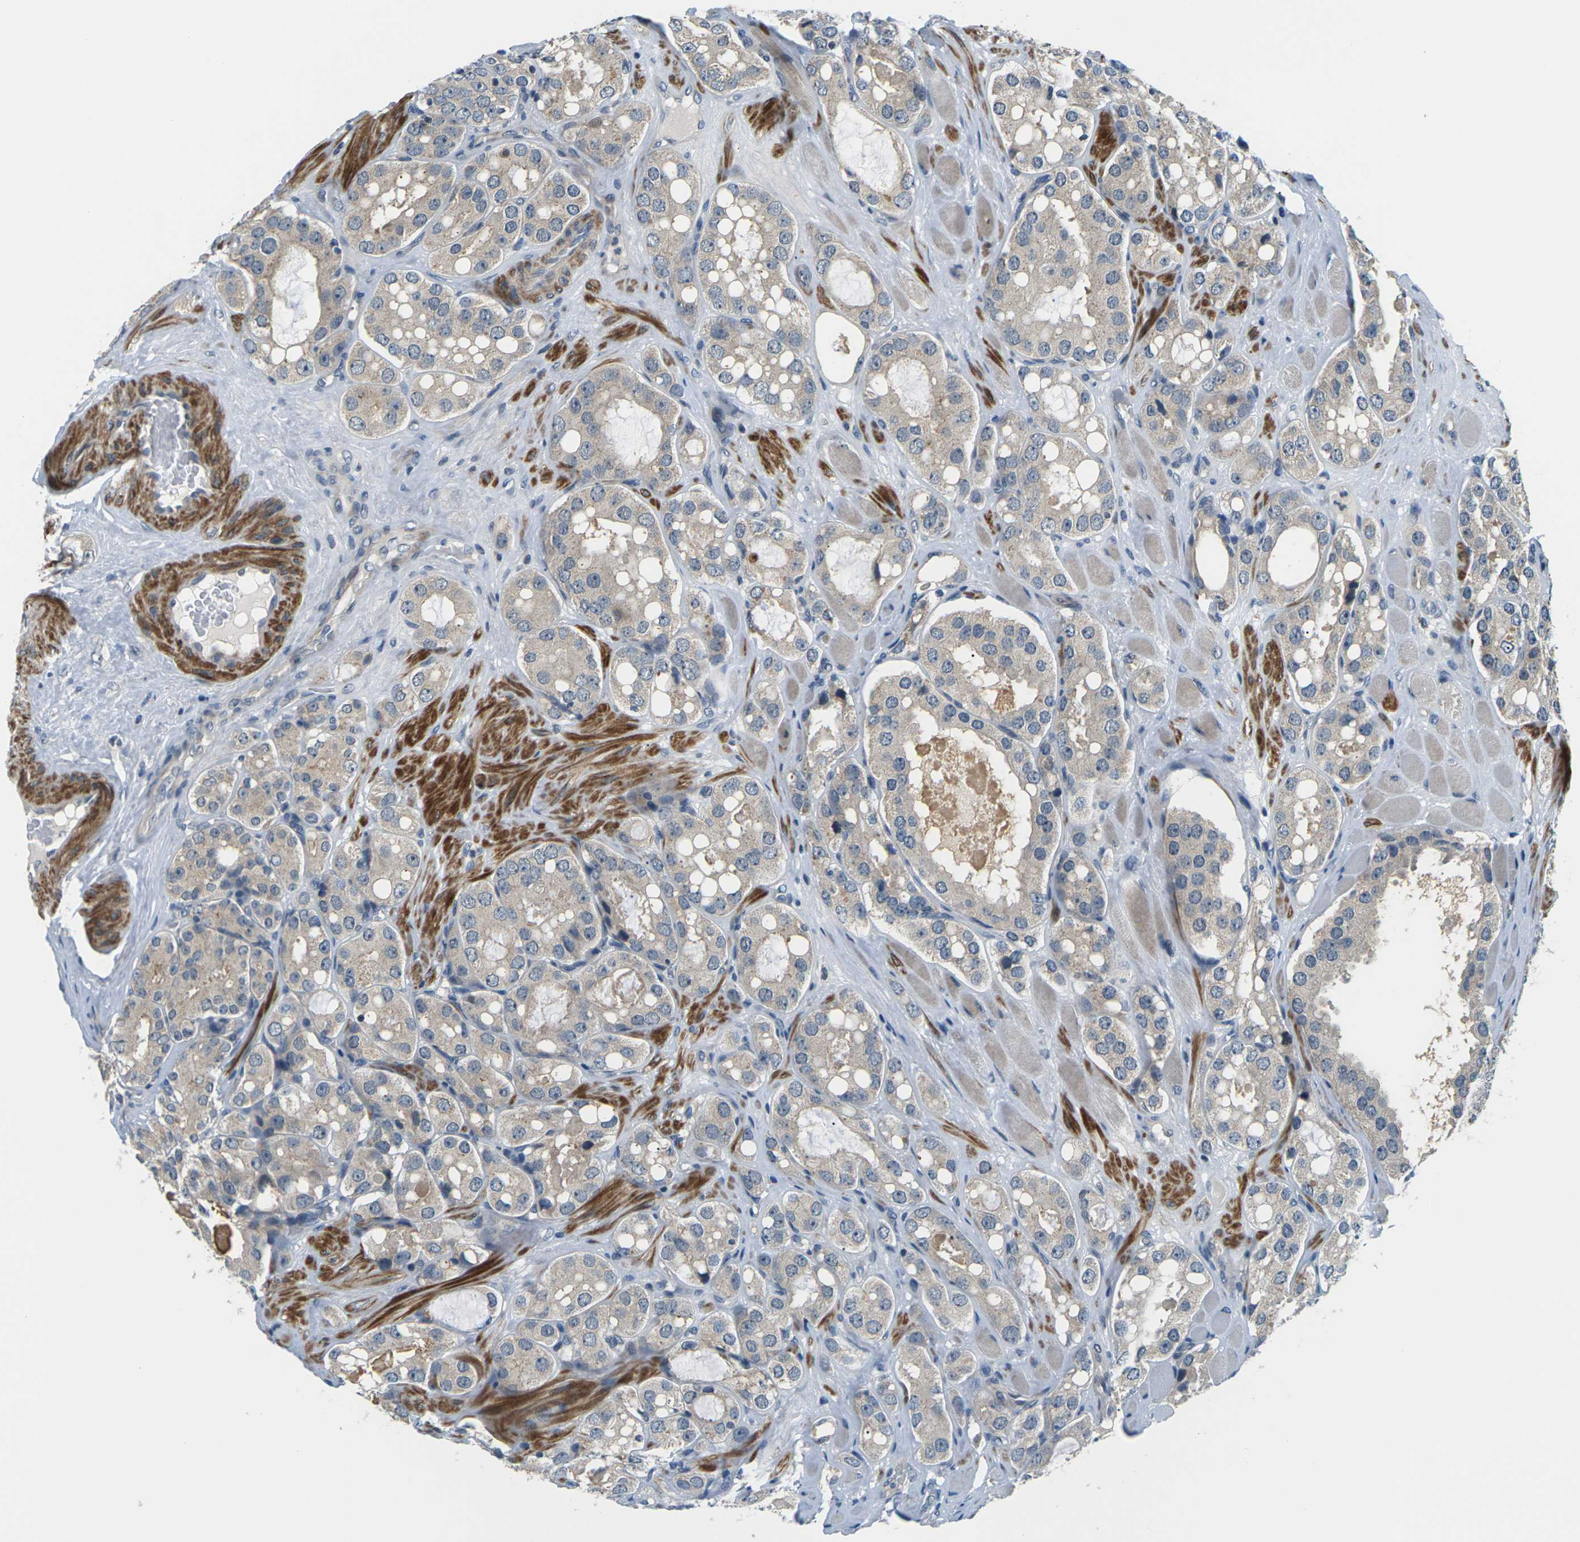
{"staining": {"intensity": "negative", "quantity": "none", "location": "none"}, "tissue": "prostate cancer", "cell_type": "Tumor cells", "image_type": "cancer", "snomed": [{"axis": "morphology", "description": "Adenocarcinoma, High grade"}, {"axis": "topography", "description": "Prostate"}], "caption": "Photomicrograph shows no protein positivity in tumor cells of high-grade adenocarcinoma (prostate) tissue. The staining is performed using DAB brown chromogen with nuclei counter-stained in using hematoxylin.", "gene": "SLC13A3", "patient": {"sex": "male", "age": 65}}